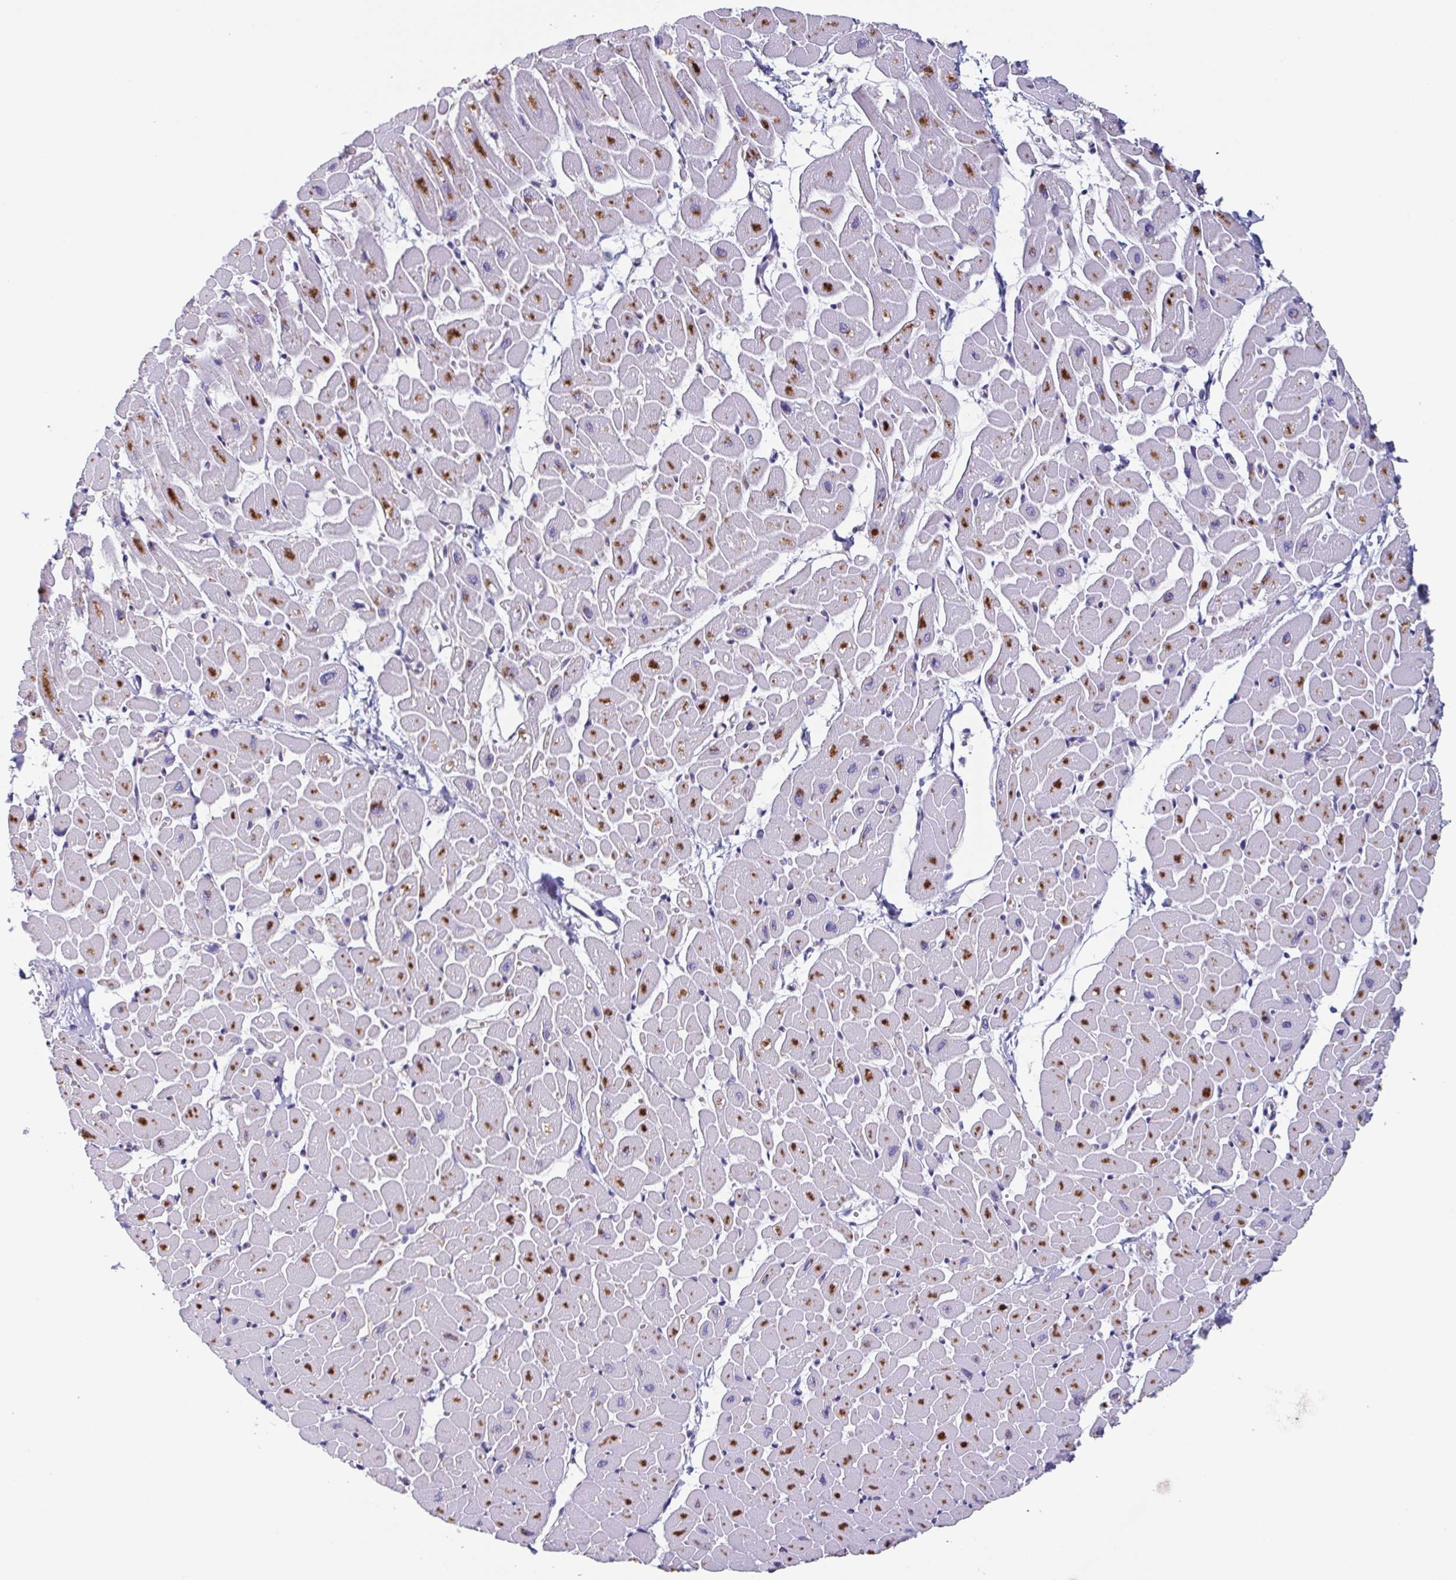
{"staining": {"intensity": "negative", "quantity": "none", "location": "none"}, "tissue": "heart muscle", "cell_type": "Cardiomyocytes", "image_type": "normal", "snomed": [{"axis": "morphology", "description": "Normal tissue, NOS"}, {"axis": "topography", "description": "Heart"}], "caption": "This histopathology image is of unremarkable heart muscle stained with immunohistochemistry to label a protein in brown with the nuclei are counter-stained blue. There is no positivity in cardiomyocytes. Nuclei are stained in blue.", "gene": "LYRM2", "patient": {"sex": "male", "age": 57}}